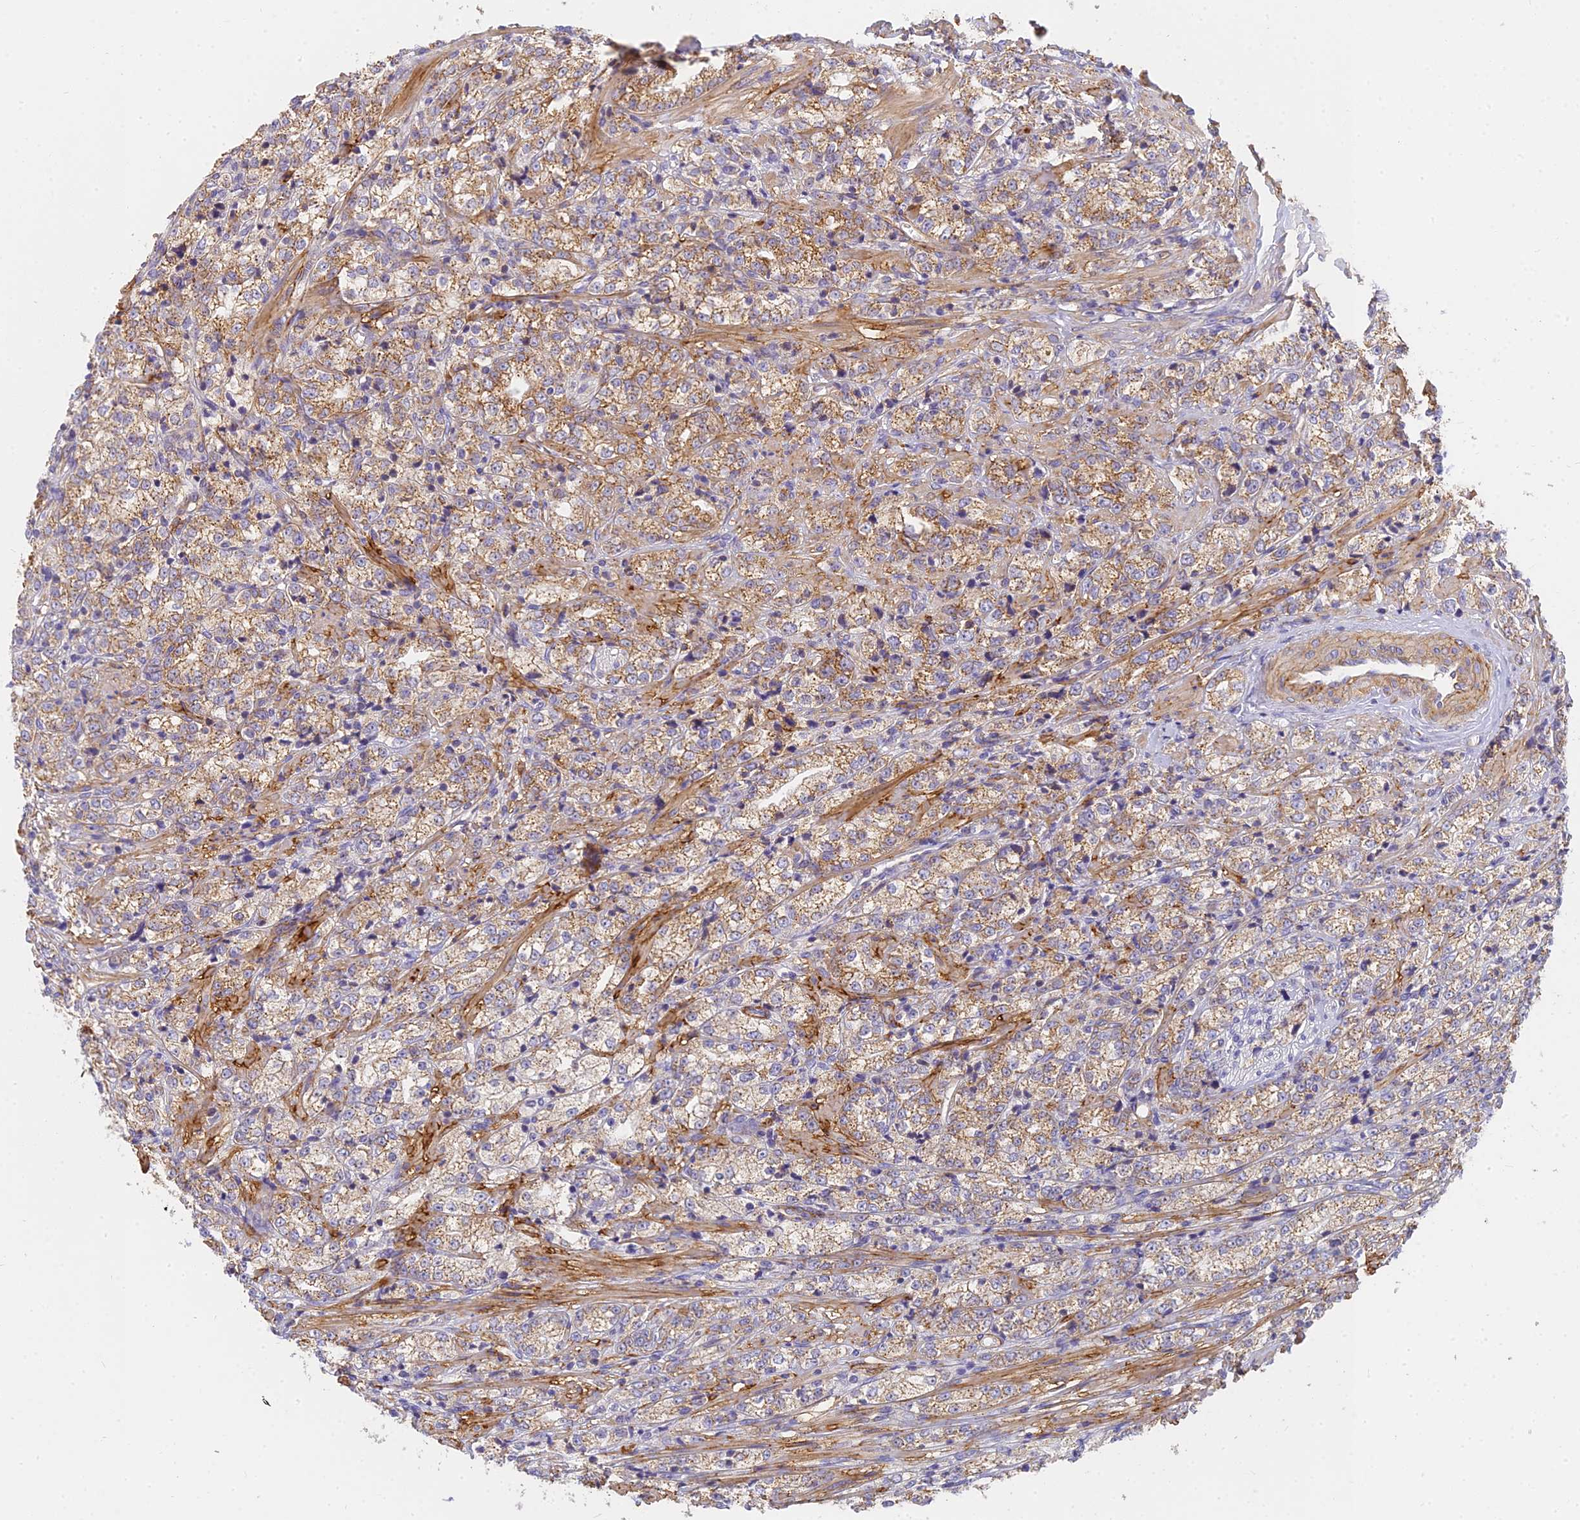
{"staining": {"intensity": "moderate", "quantity": ">75%", "location": "cytoplasmic/membranous"}, "tissue": "prostate cancer", "cell_type": "Tumor cells", "image_type": "cancer", "snomed": [{"axis": "morphology", "description": "Adenocarcinoma, High grade"}, {"axis": "topography", "description": "Prostate"}], "caption": "The immunohistochemical stain labels moderate cytoplasmic/membranous staining in tumor cells of prostate high-grade adenocarcinoma tissue.", "gene": "MRPL15", "patient": {"sex": "male", "age": 69}}